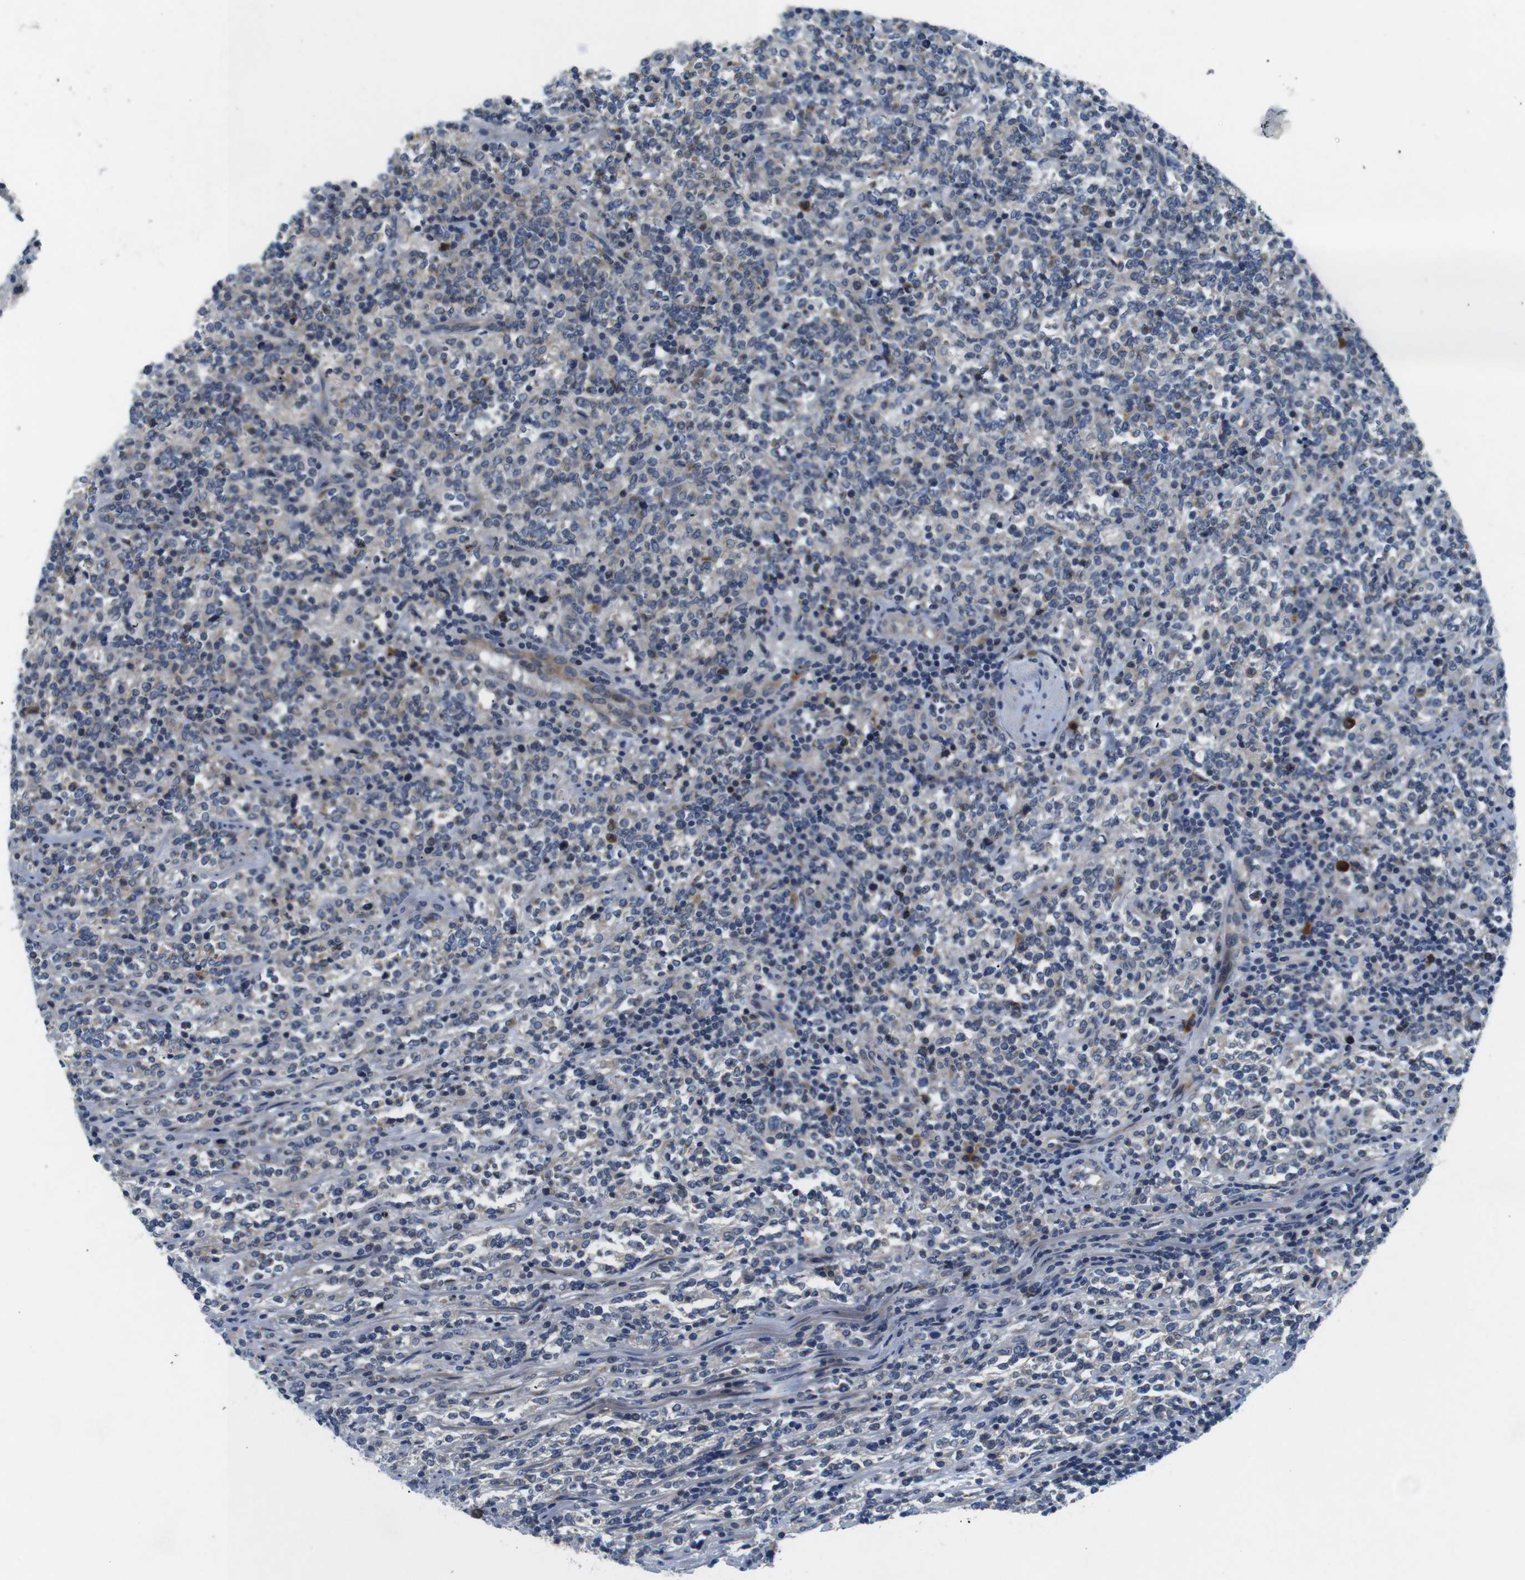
{"staining": {"intensity": "moderate", "quantity": "25%-75%", "location": "cytoplasmic/membranous"}, "tissue": "lymphoma", "cell_type": "Tumor cells", "image_type": "cancer", "snomed": [{"axis": "morphology", "description": "Malignant lymphoma, non-Hodgkin's type, High grade"}, {"axis": "topography", "description": "Soft tissue"}], "caption": "Human lymphoma stained with a protein marker displays moderate staining in tumor cells.", "gene": "JAK1", "patient": {"sex": "male", "age": 18}}